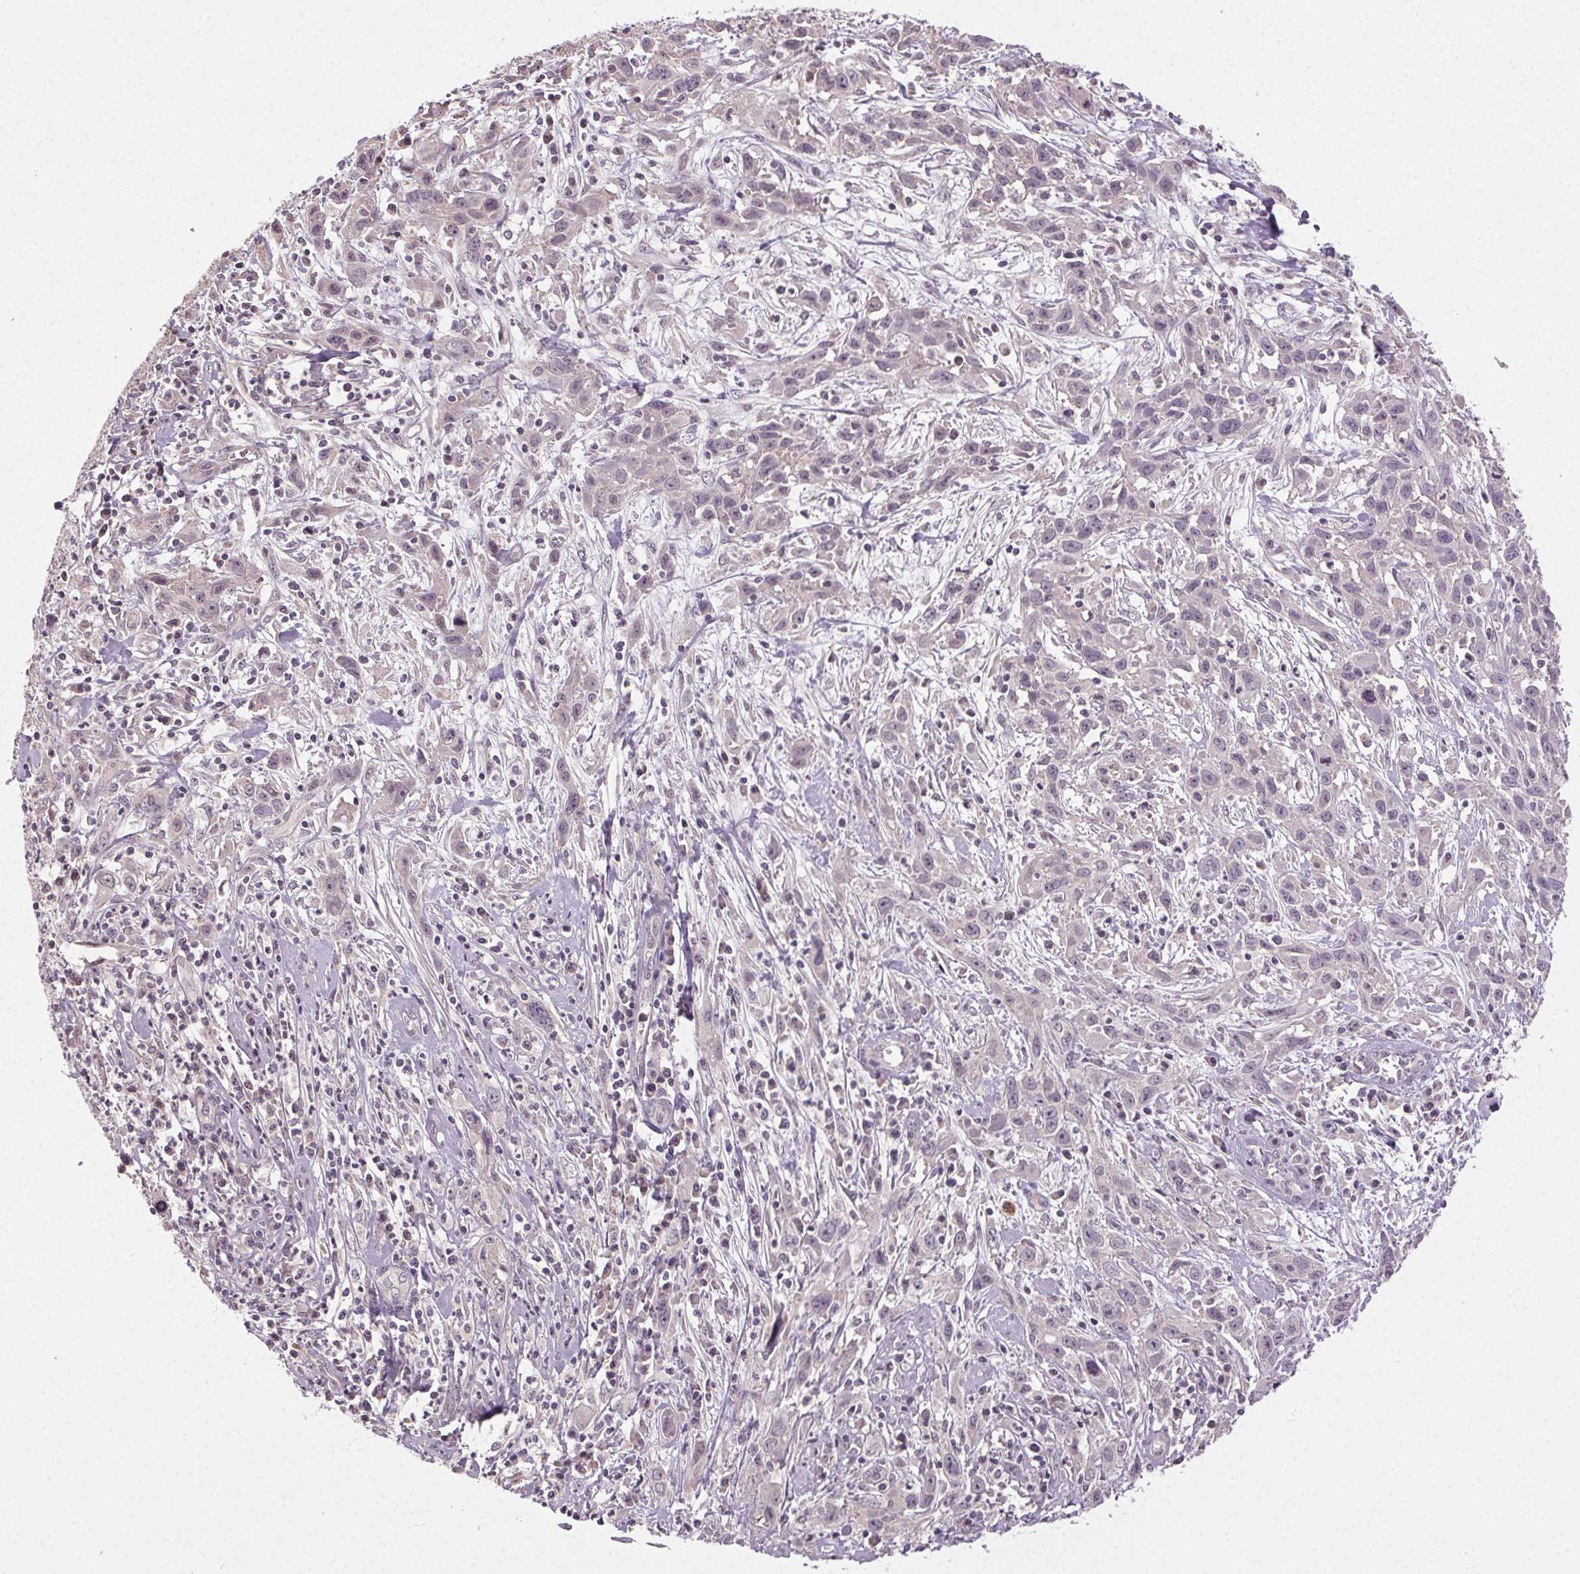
{"staining": {"intensity": "negative", "quantity": "none", "location": "none"}, "tissue": "cervical cancer", "cell_type": "Tumor cells", "image_type": "cancer", "snomed": [{"axis": "morphology", "description": "Squamous cell carcinoma, NOS"}, {"axis": "topography", "description": "Cervix"}], "caption": "IHC photomicrograph of neoplastic tissue: human squamous cell carcinoma (cervical) stained with DAB reveals no significant protein expression in tumor cells.", "gene": "ATP1B3", "patient": {"sex": "female", "age": 38}}